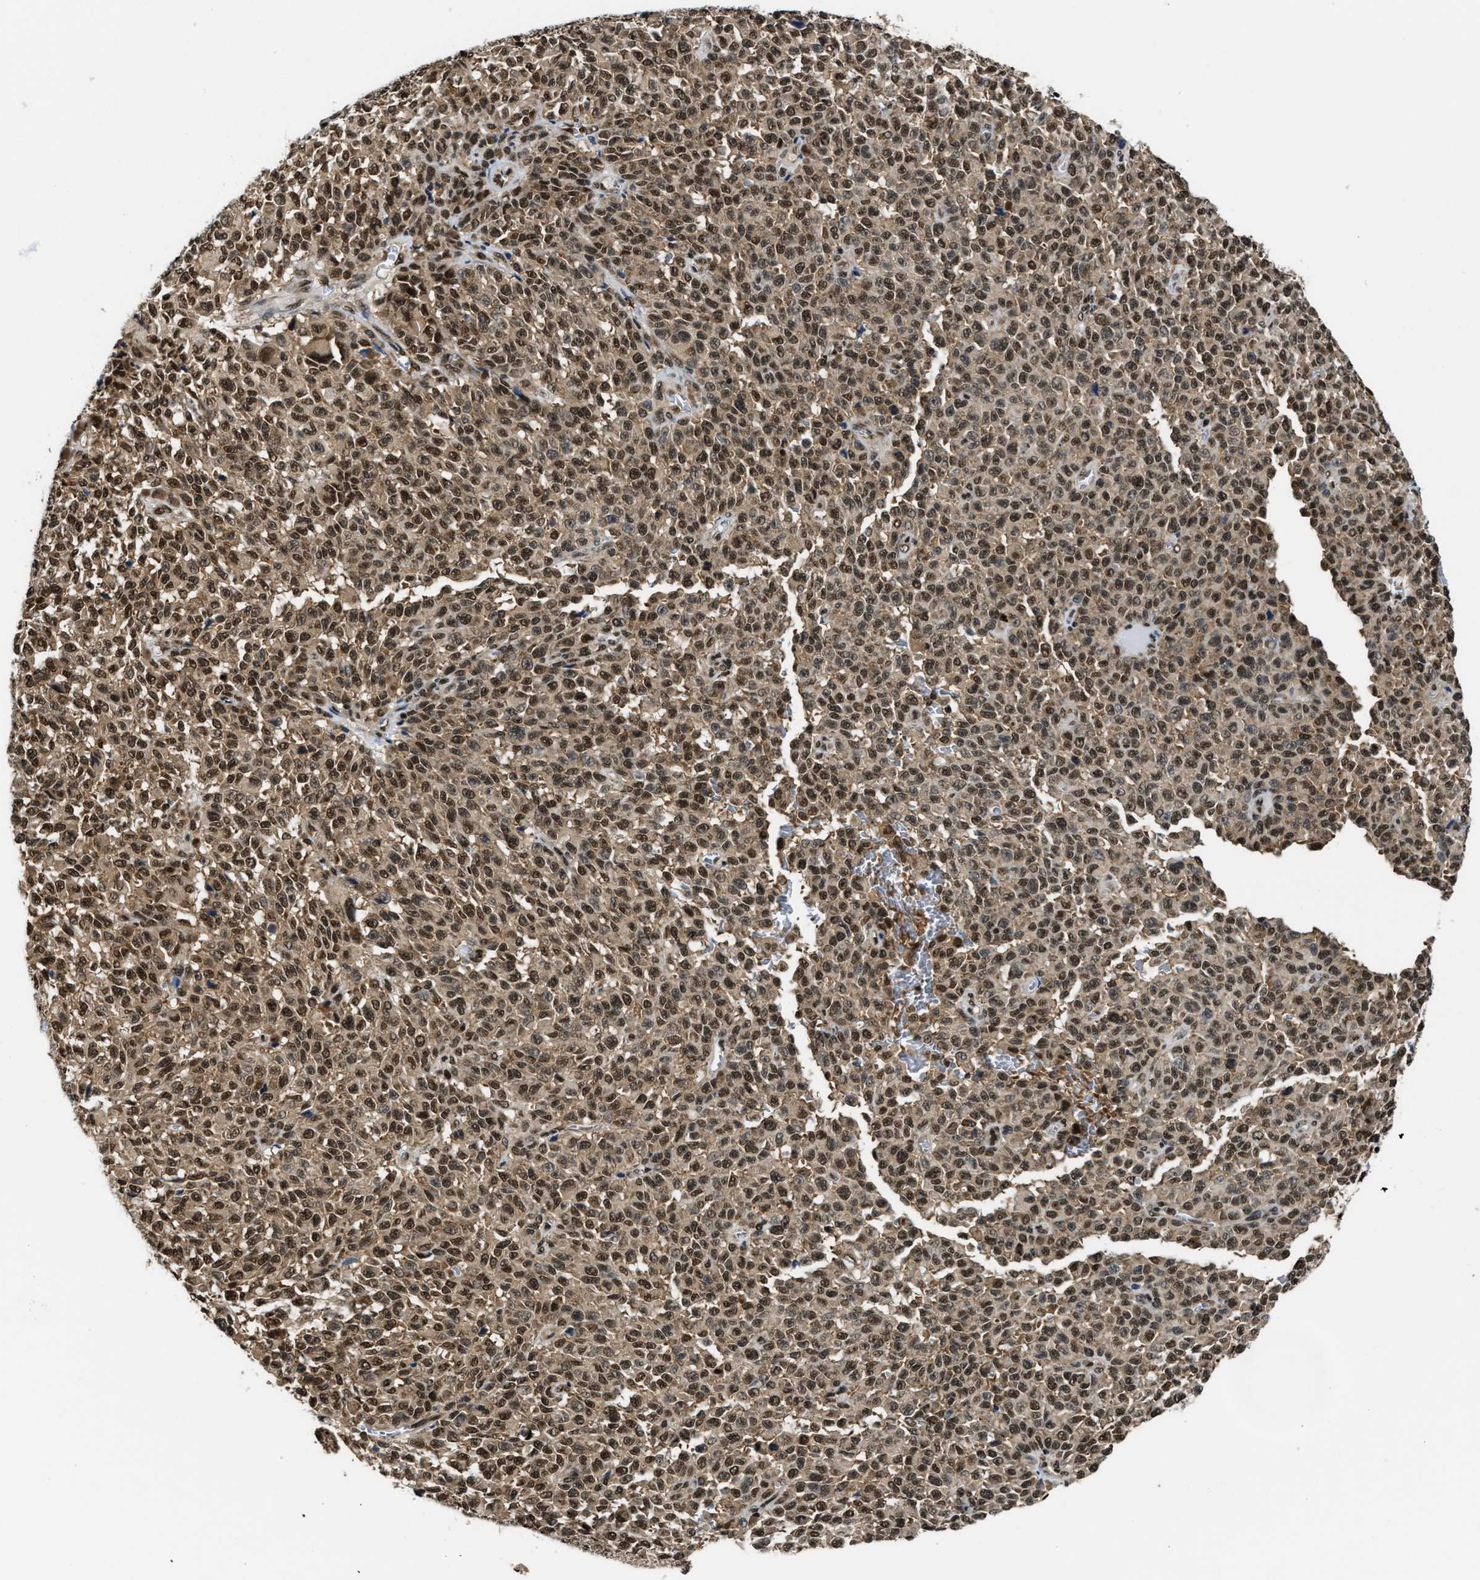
{"staining": {"intensity": "moderate", "quantity": ">75%", "location": "cytoplasmic/membranous,nuclear"}, "tissue": "melanoma", "cell_type": "Tumor cells", "image_type": "cancer", "snomed": [{"axis": "morphology", "description": "Malignant melanoma, NOS"}, {"axis": "topography", "description": "Skin"}], "caption": "Human melanoma stained for a protein (brown) demonstrates moderate cytoplasmic/membranous and nuclear positive staining in approximately >75% of tumor cells.", "gene": "CCNDBP1", "patient": {"sex": "female", "age": 82}}